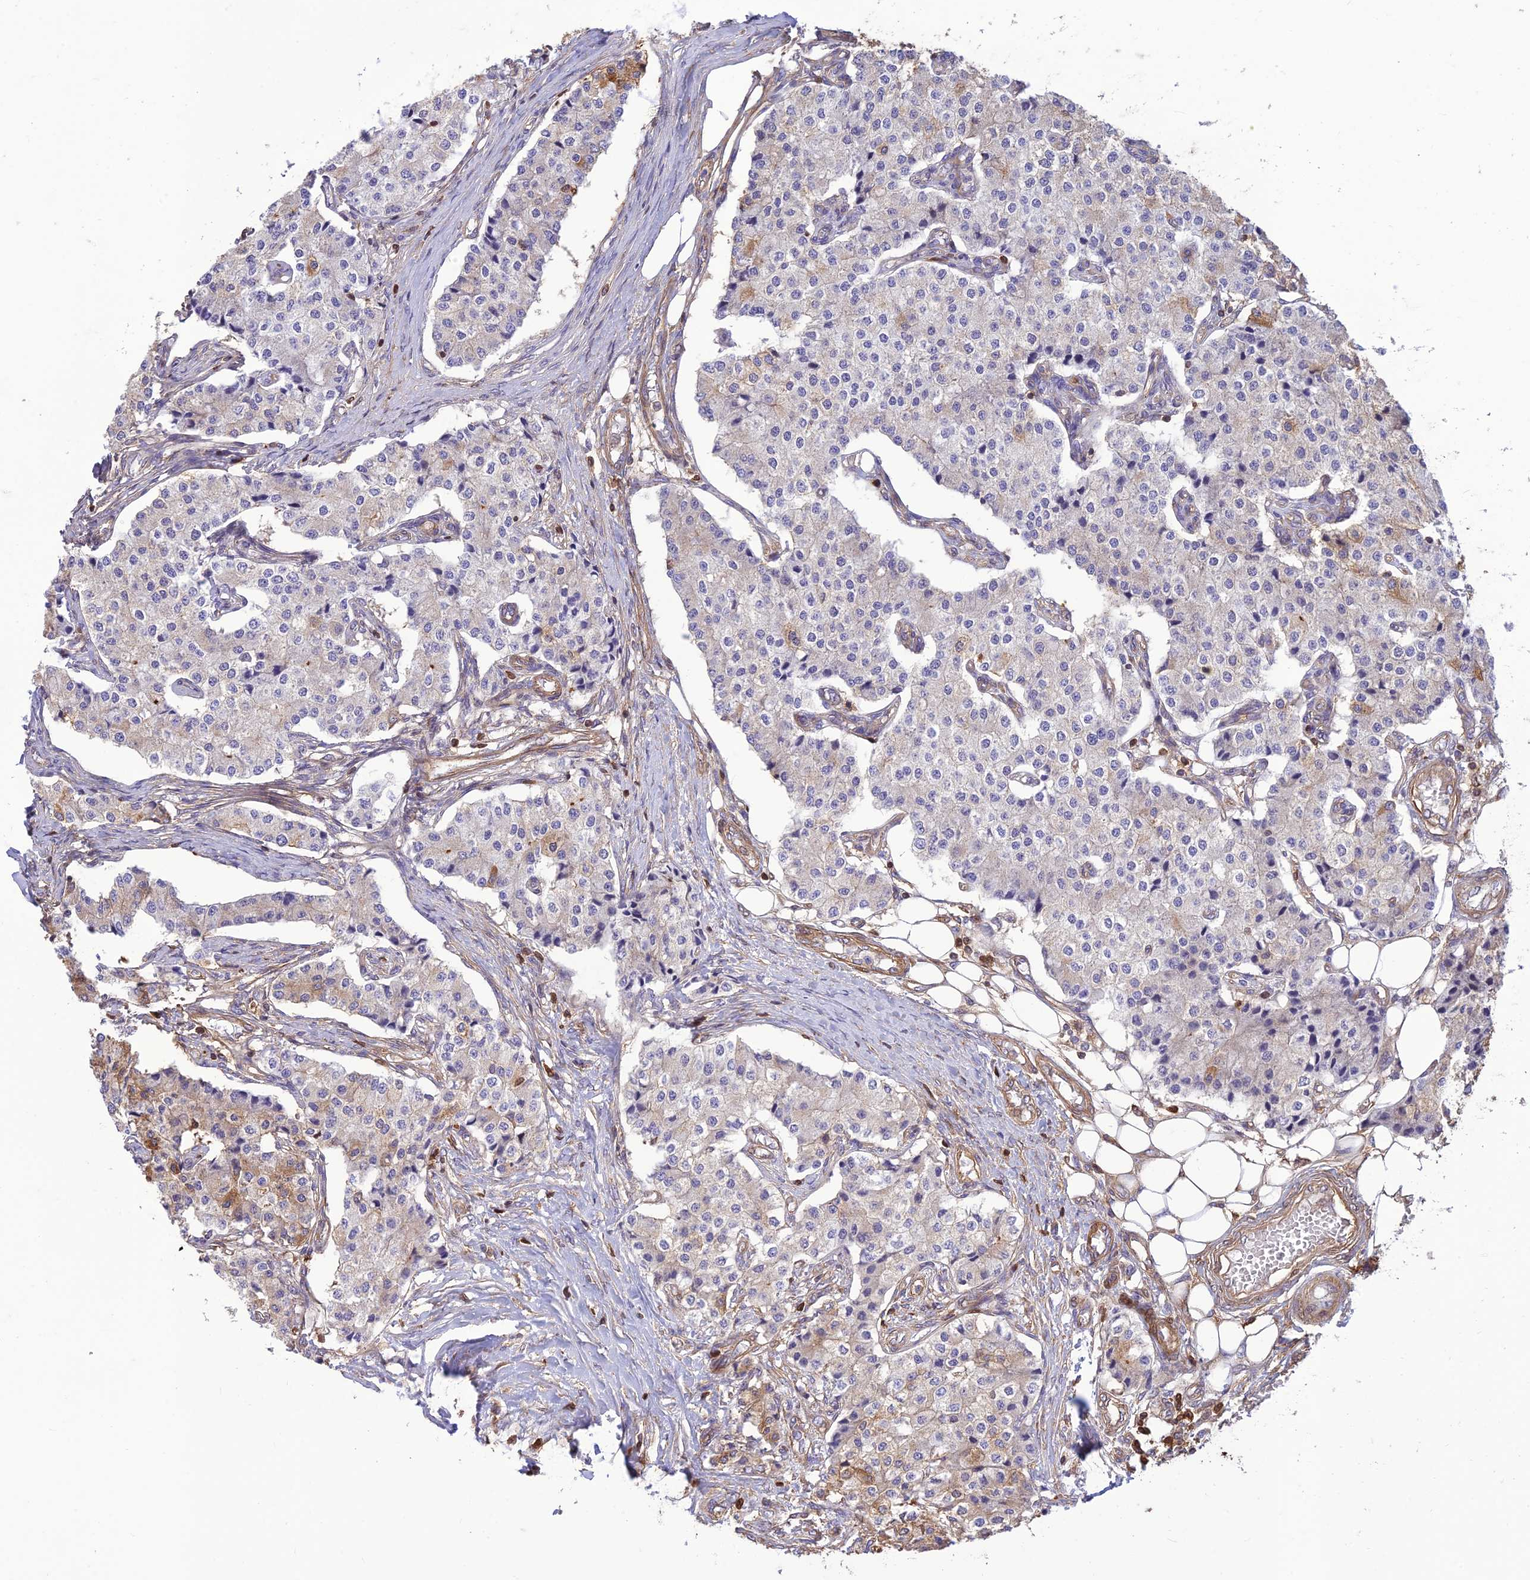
{"staining": {"intensity": "weak", "quantity": "<25%", "location": "cytoplasmic/membranous"}, "tissue": "carcinoid", "cell_type": "Tumor cells", "image_type": "cancer", "snomed": [{"axis": "morphology", "description": "Carcinoid, malignant, NOS"}, {"axis": "topography", "description": "Colon"}], "caption": "Immunohistochemical staining of carcinoid (malignant) demonstrates no significant staining in tumor cells.", "gene": "HPSE2", "patient": {"sex": "female", "age": 52}}